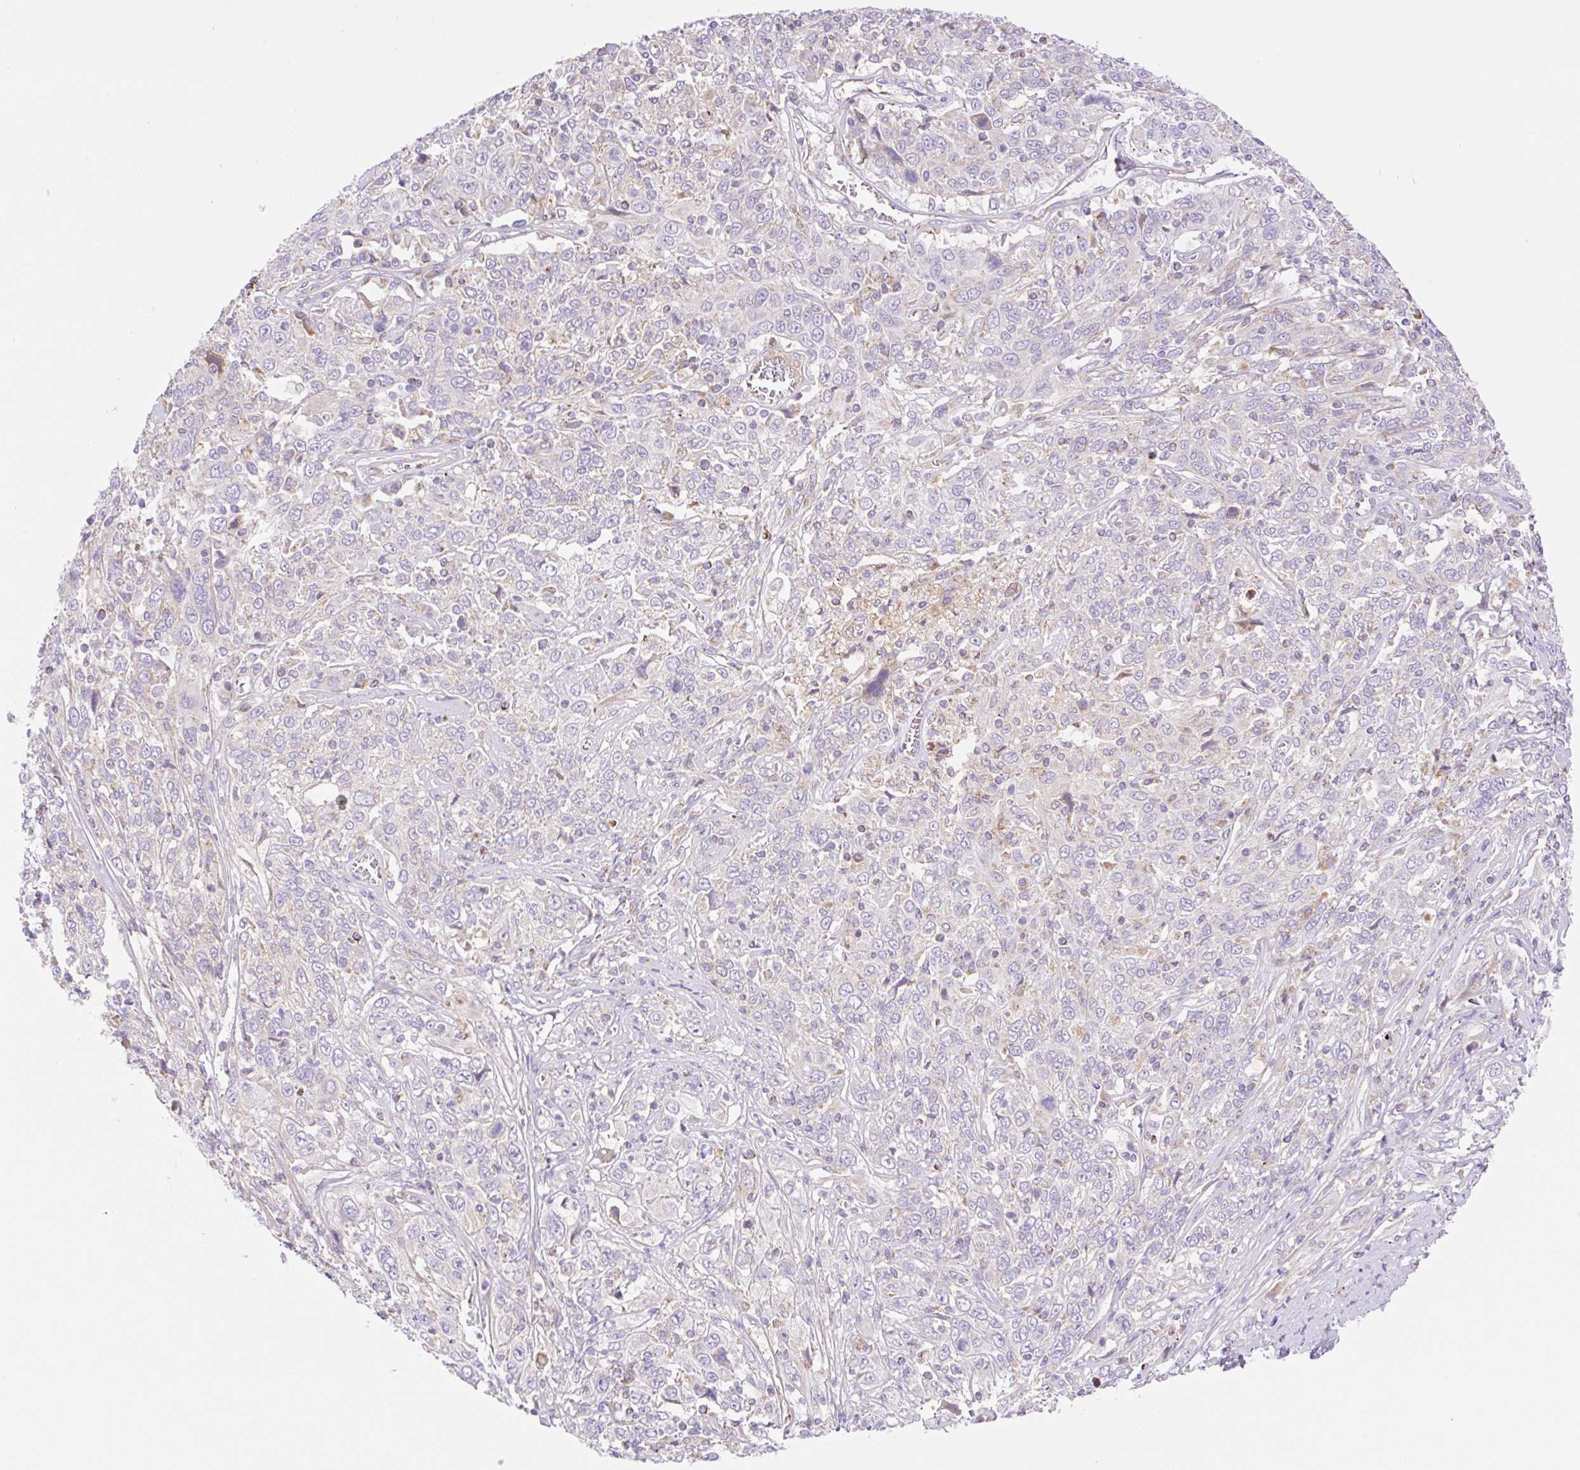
{"staining": {"intensity": "negative", "quantity": "none", "location": "none"}, "tissue": "cervical cancer", "cell_type": "Tumor cells", "image_type": "cancer", "snomed": [{"axis": "morphology", "description": "Squamous cell carcinoma, NOS"}, {"axis": "topography", "description": "Cervix"}], "caption": "Immunohistochemistry micrograph of neoplastic tissue: cervical cancer stained with DAB (3,3'-diaminobenzidine) exhibits no significant protein staining in tumor cells. (Brightfield microscopy of DAB immunohistochemistry at high magnification).", "gene": "ETNK2", "patient": {"sex": "female", "age": 46}}